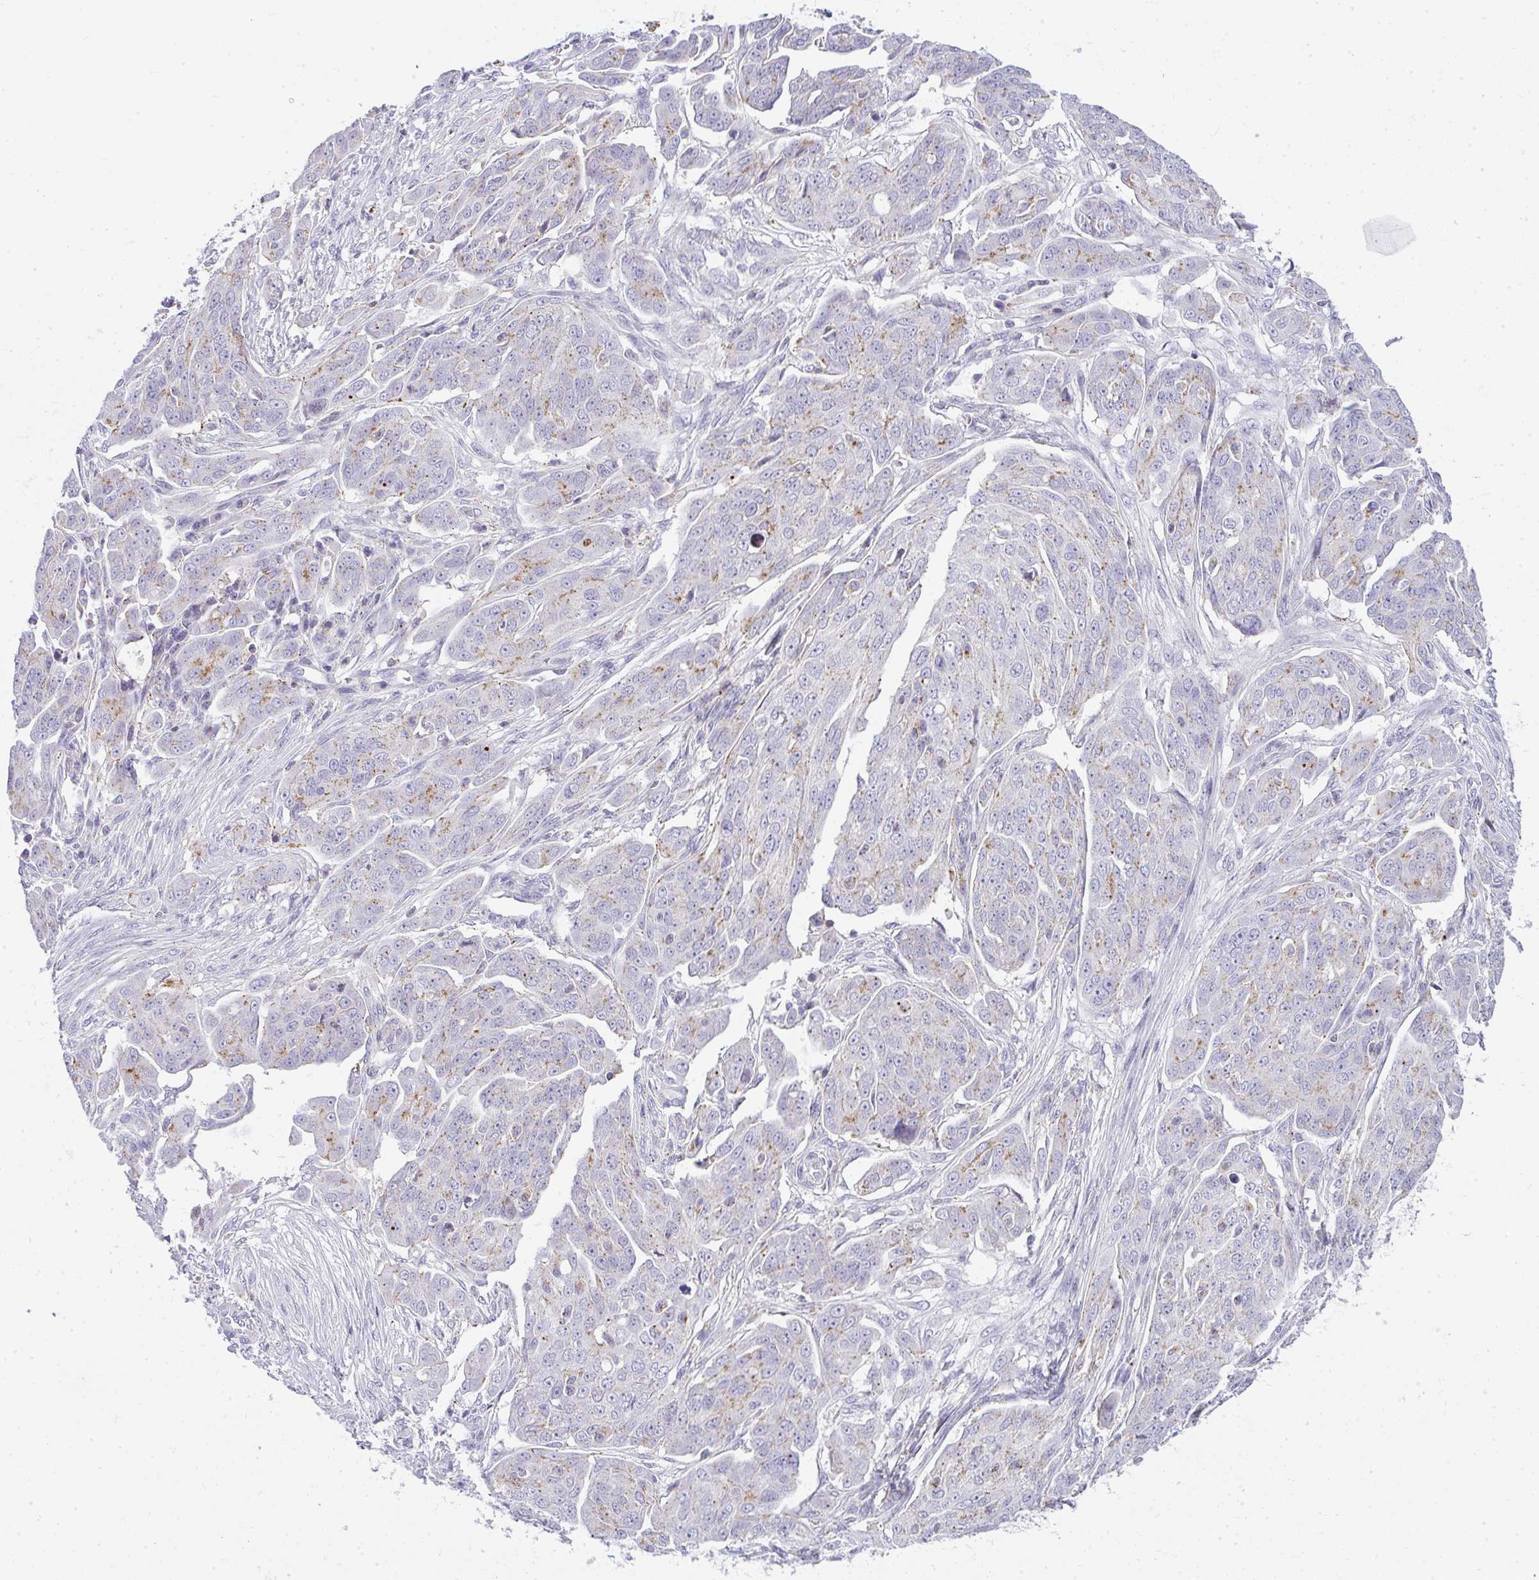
{"staining": {"intensity": "weak", "quantity": "25%-75%", "location": "cytoplasmic/membranous"}, "tissue": "ovarian cancer", "cell_type": "Tumor cells", "image_type": "cancer", "snomed": [{"axis": "morphology", "description": "Carcinoma, endometroid"}, {"axis": "topography", "description": "Ovary"}], "caption": "Ovarian cancer (endometroid carcinoma) tissue demonstrates weak cytoplasmic/membranous staining in about 25%-75% of tumor cells, visualized by immunohistochemistry.", "gene": "VPS4B", "patient": {"sex": "female", "age": 70}}